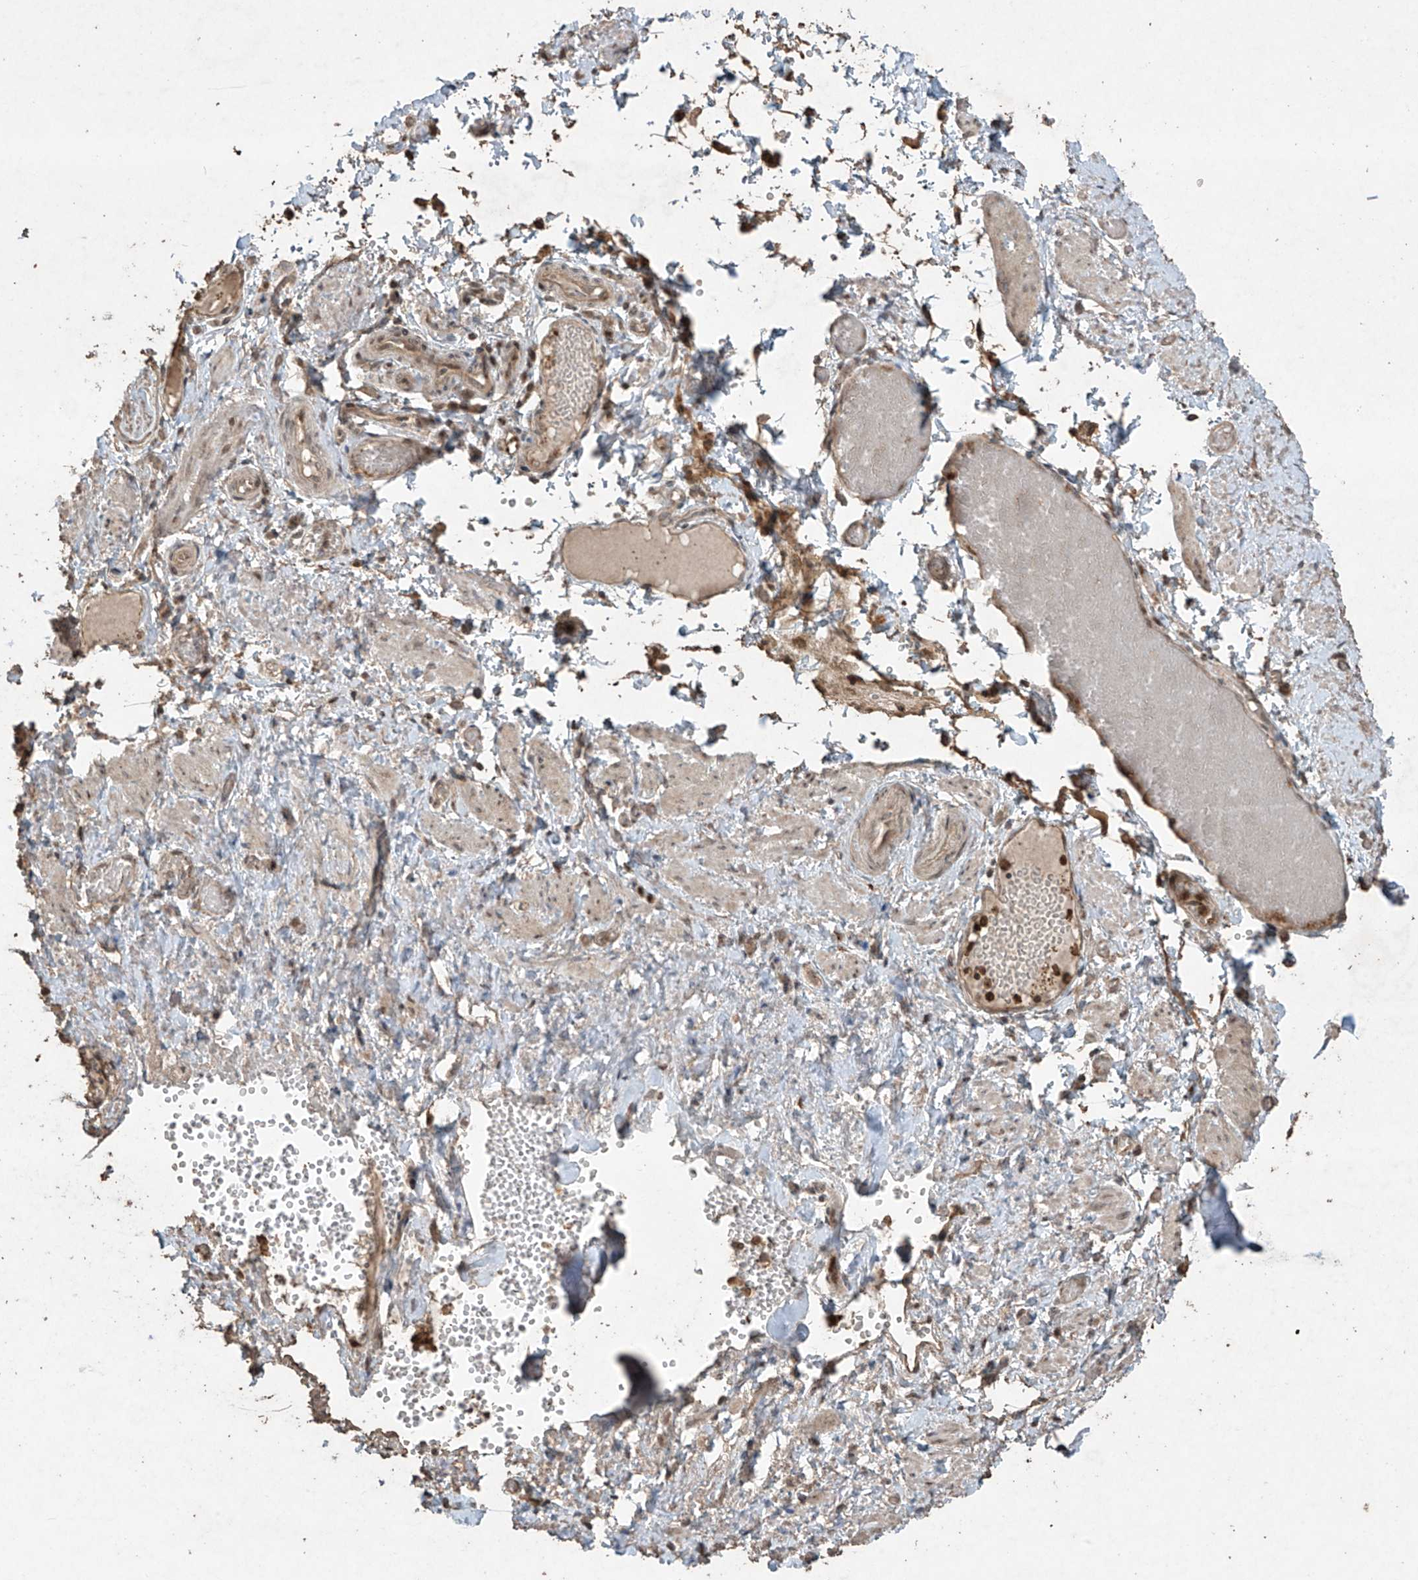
{"staining": {"intensity": "strong", "quantity": ">75%", "location": "cytoplasmic/membranous"}, "tissue": "adipose tissue", "cell_type": "Adipocytes", "image_type": "normal", "snomed": [{"axis": "morphology", "description": "Normal tissue, NOS"}, {"axis": "topography", "description": "Smooth muscle"}, {"axis": "topography", "description": "Peripheral nerve tissue"}], "caption": "This micrograph exhibits immunohistochemistry (IHC) staining of benign adipose tissue, with high strong cytoplasmic/membranous expression in approximately >75% of adipocytes.", "gene": "PGPEP1", "patient": {"sex": "female", "age": 39}}